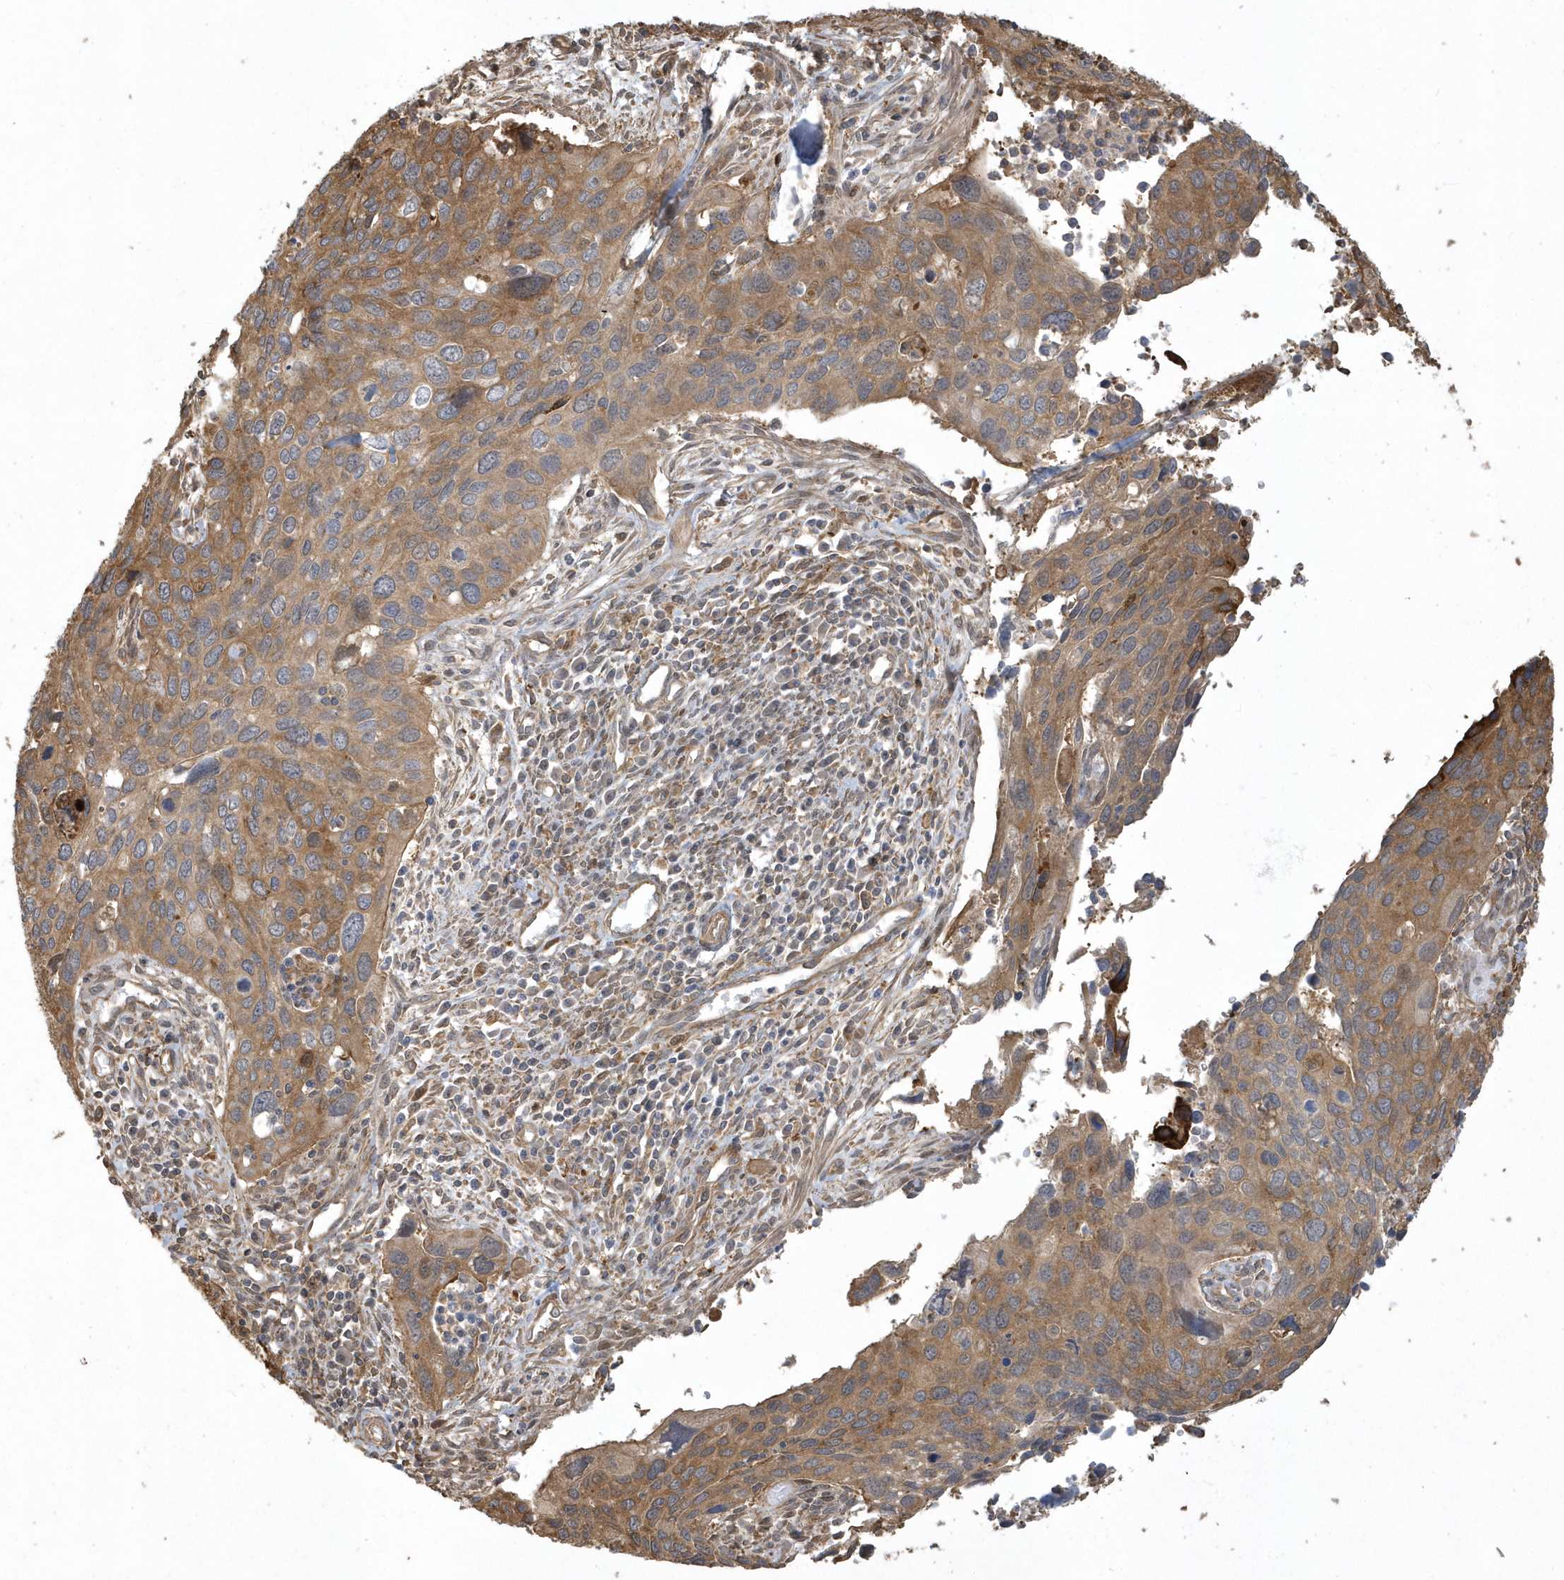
{"staining": {"intensity": "moderate", "quantity": ">75%", "location": "cytoplasmic/membranous"}, "tissue": "cervical cancer", "cell_type": "Tumor cells", "image_type": "cancer", "snomed": [{"axis": "morphology", "description": "Squamous cell carcinoma, NOS"}, {"axis": "topography", "description": "Cervix"}], "caption": "Immunohistochemistry histopathology image of human squamous cell carcinoma (cervical) stained for a protein (brown), which shows medium levels of moderate cytoplasmic/membranous positivity in approximately >75% of tumor cells.", "gene": "HNMT", "patient": {"sex": "female", "age": 55}}